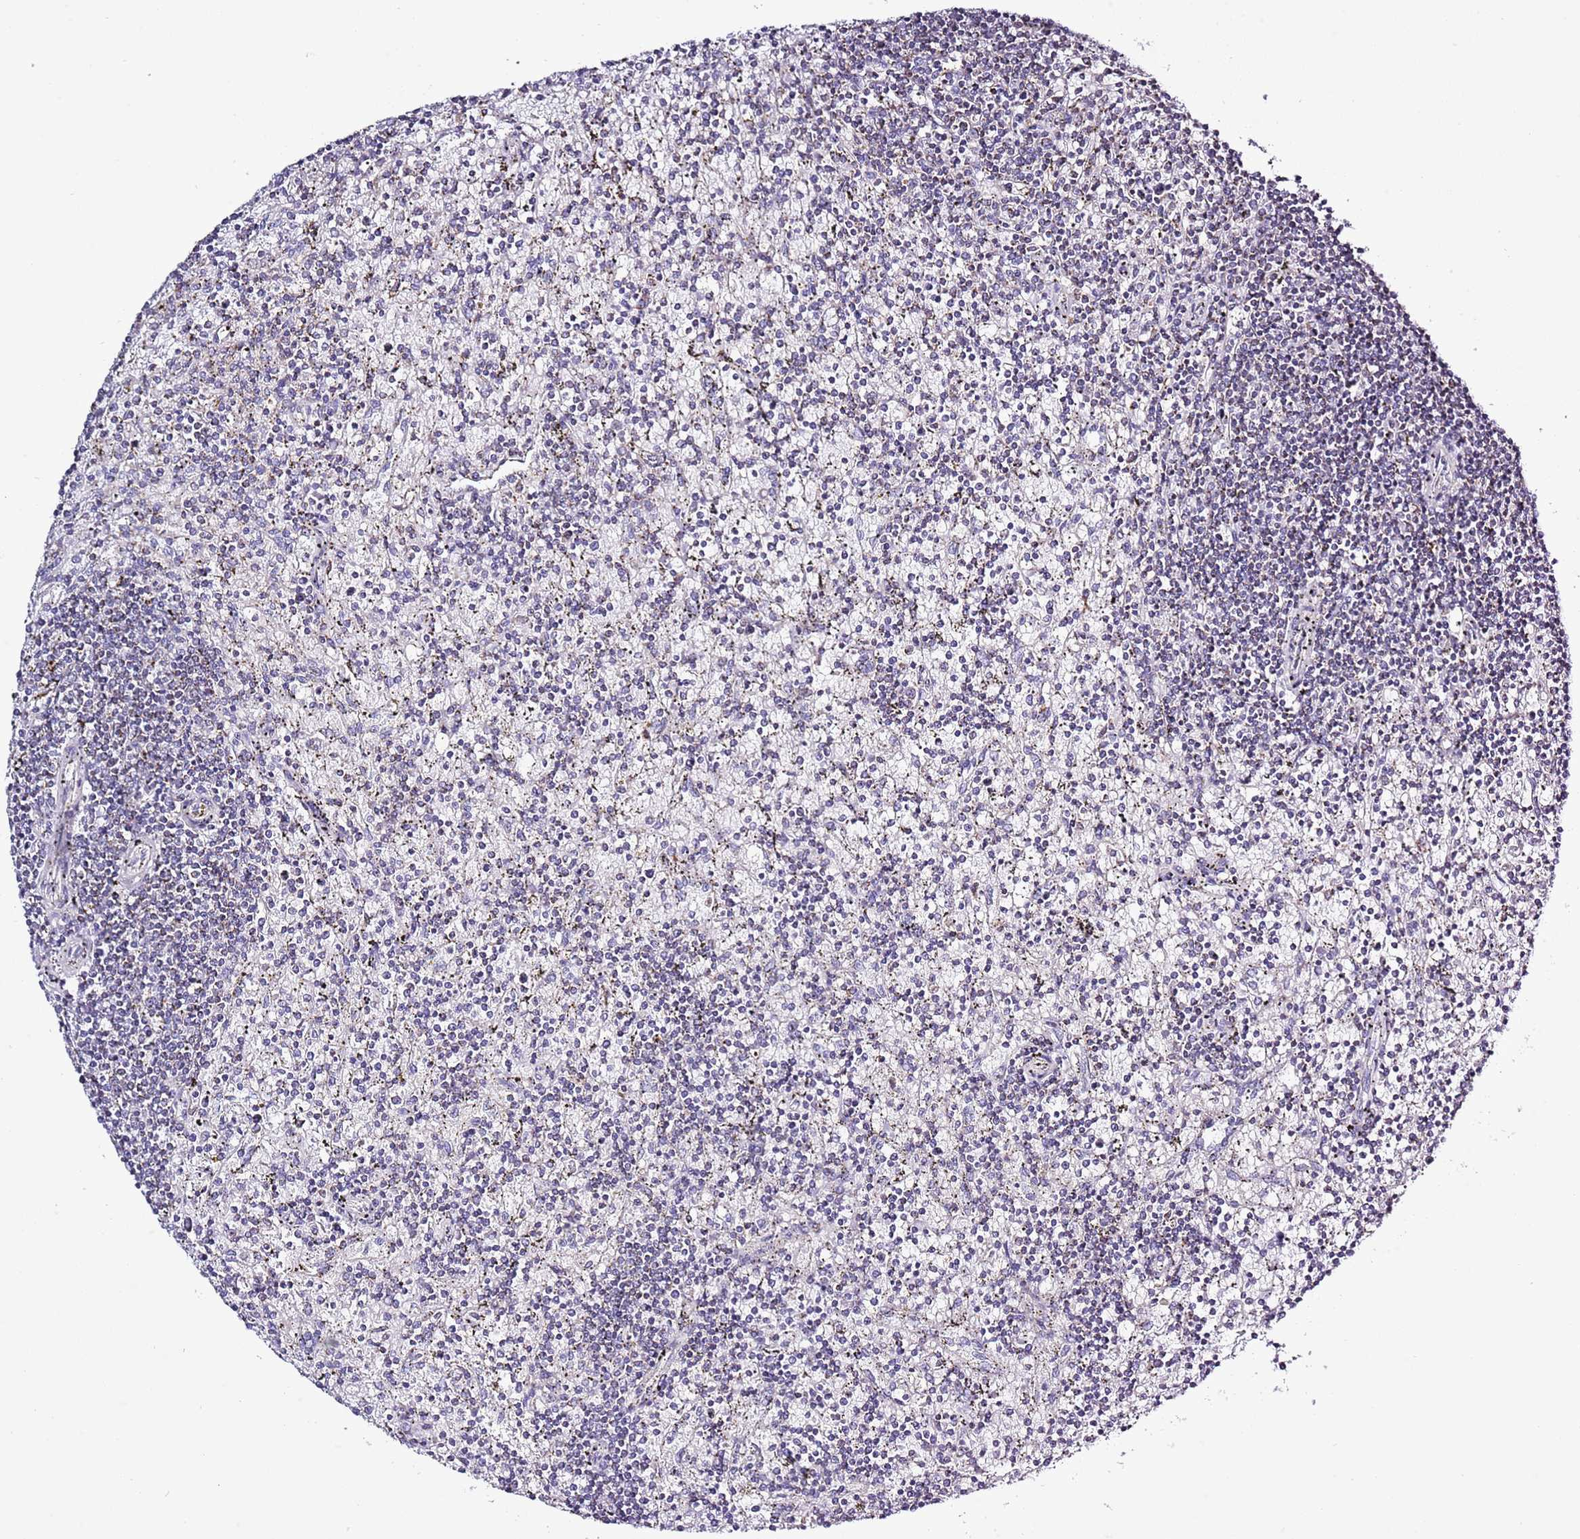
{"staining": {"intensity": "negative", "quantity": "none", "location": "none"}, "tissue": "lymphoma", "cell_type": "Tumor cells", "image_type": "cancer", "snomed": [{"axis": "morphology", "description": "Malignant lymphoma, non-Hodgkin's type, Low grade"}, {"axis": "topography", "description": "Spleen"}], "caption": "IHC of human low-grade malignant lymphoma, non-Hodgkin's type reveals no positivity in tumor cells.", "gene": "SLC23A1", "patient": {"sex": "male", "age": 76}}